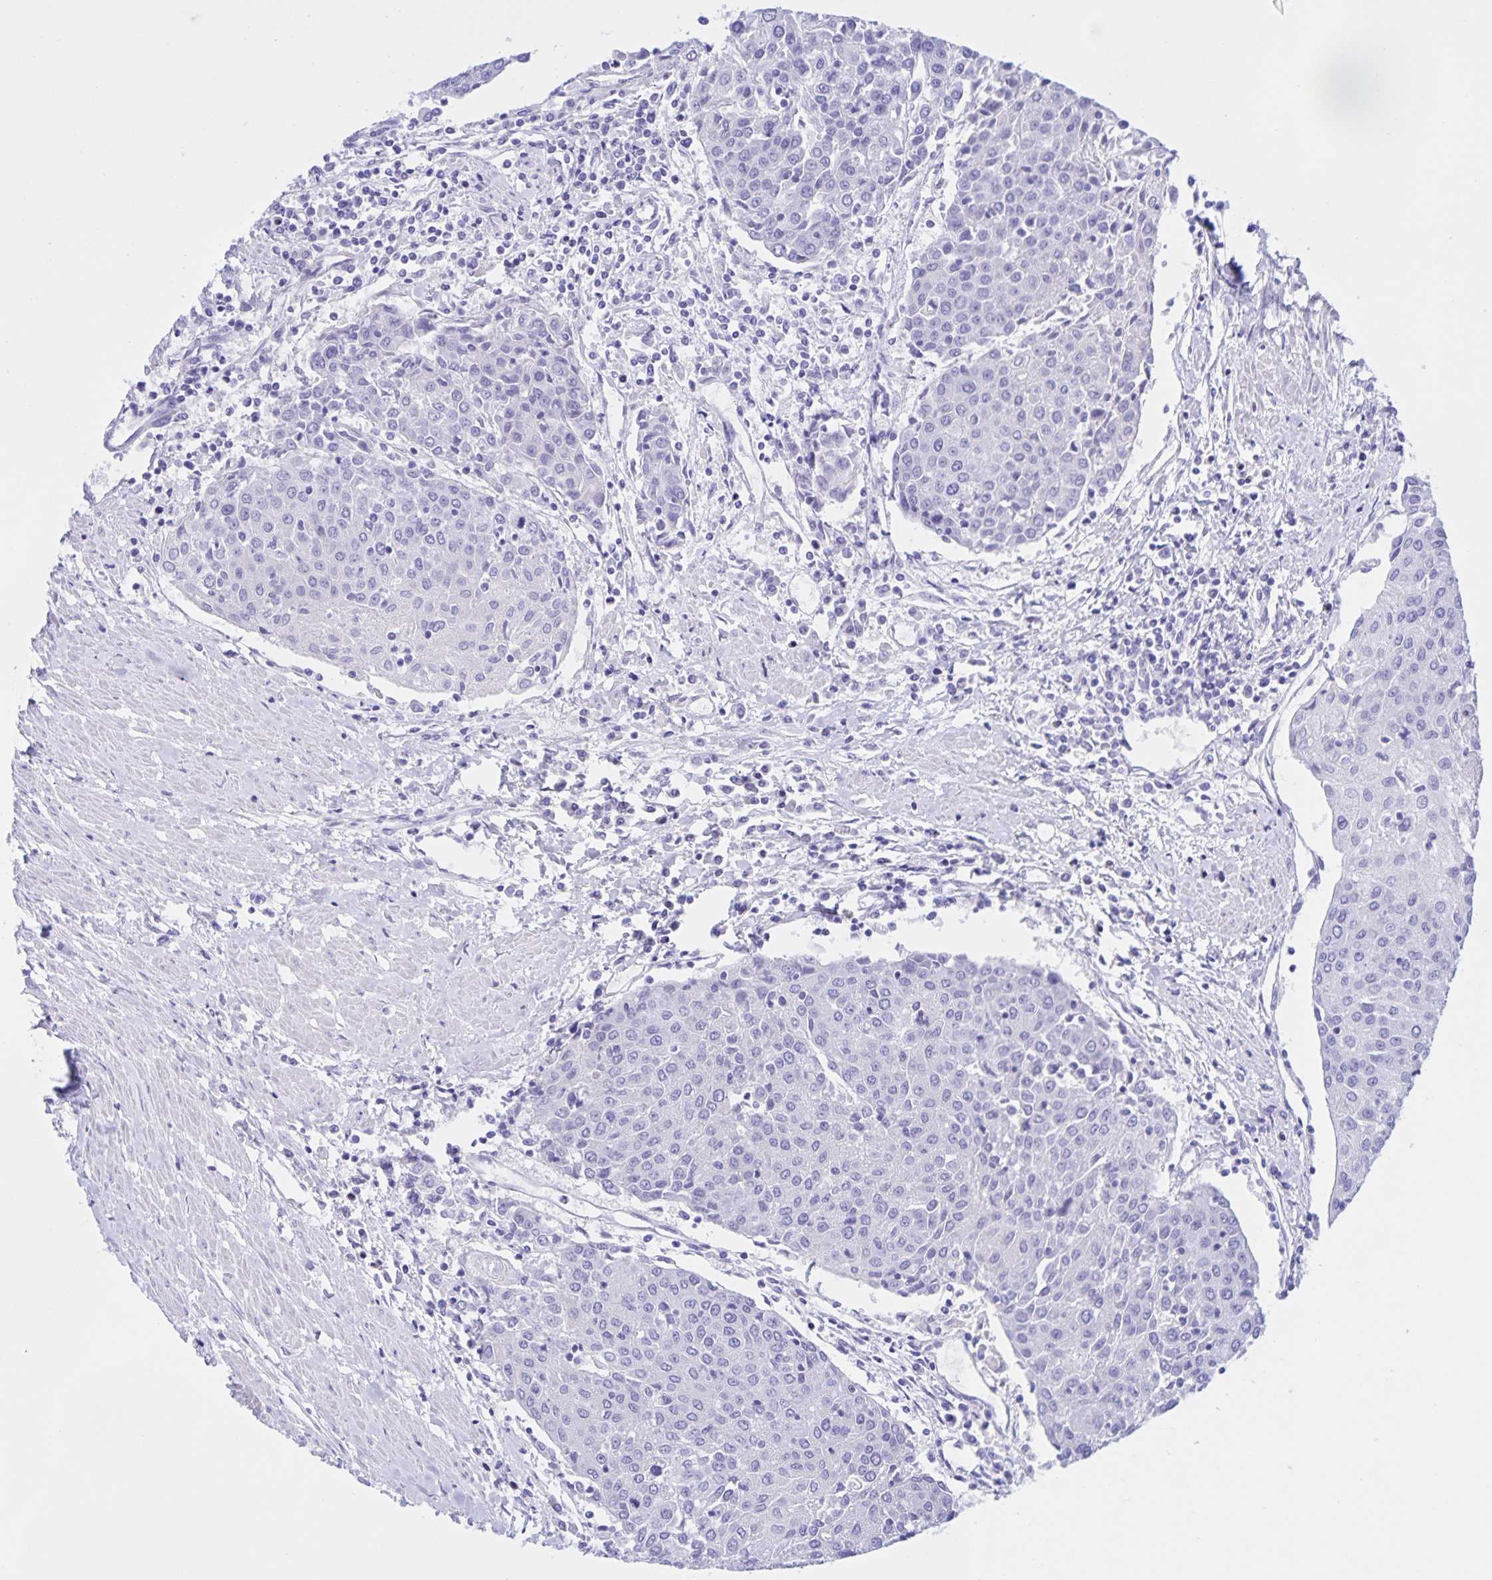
{"staining": {"intensity": "negative", "quantity": "none", "location": "none"}, "tissue": "urothelial cancer", "cell_type": "Tumor cells", "image_type": "cancer", "snomed": [{"axis": "morphology", "description": "Urothelial carcinoma, High grade"}, {"axis": "topography", "description": "Urinary bladder"}], "caption": "Immunohistochemical staining of urothelial carcinoma (high-grade) exhibits no significant staining in tumor cells. The staining is performed using DAB brown chromogen with nuclei counter-stained in using hematoxylin.", "gene": "CATSPER4", "patient": {"sex": "female", "age": 85}}